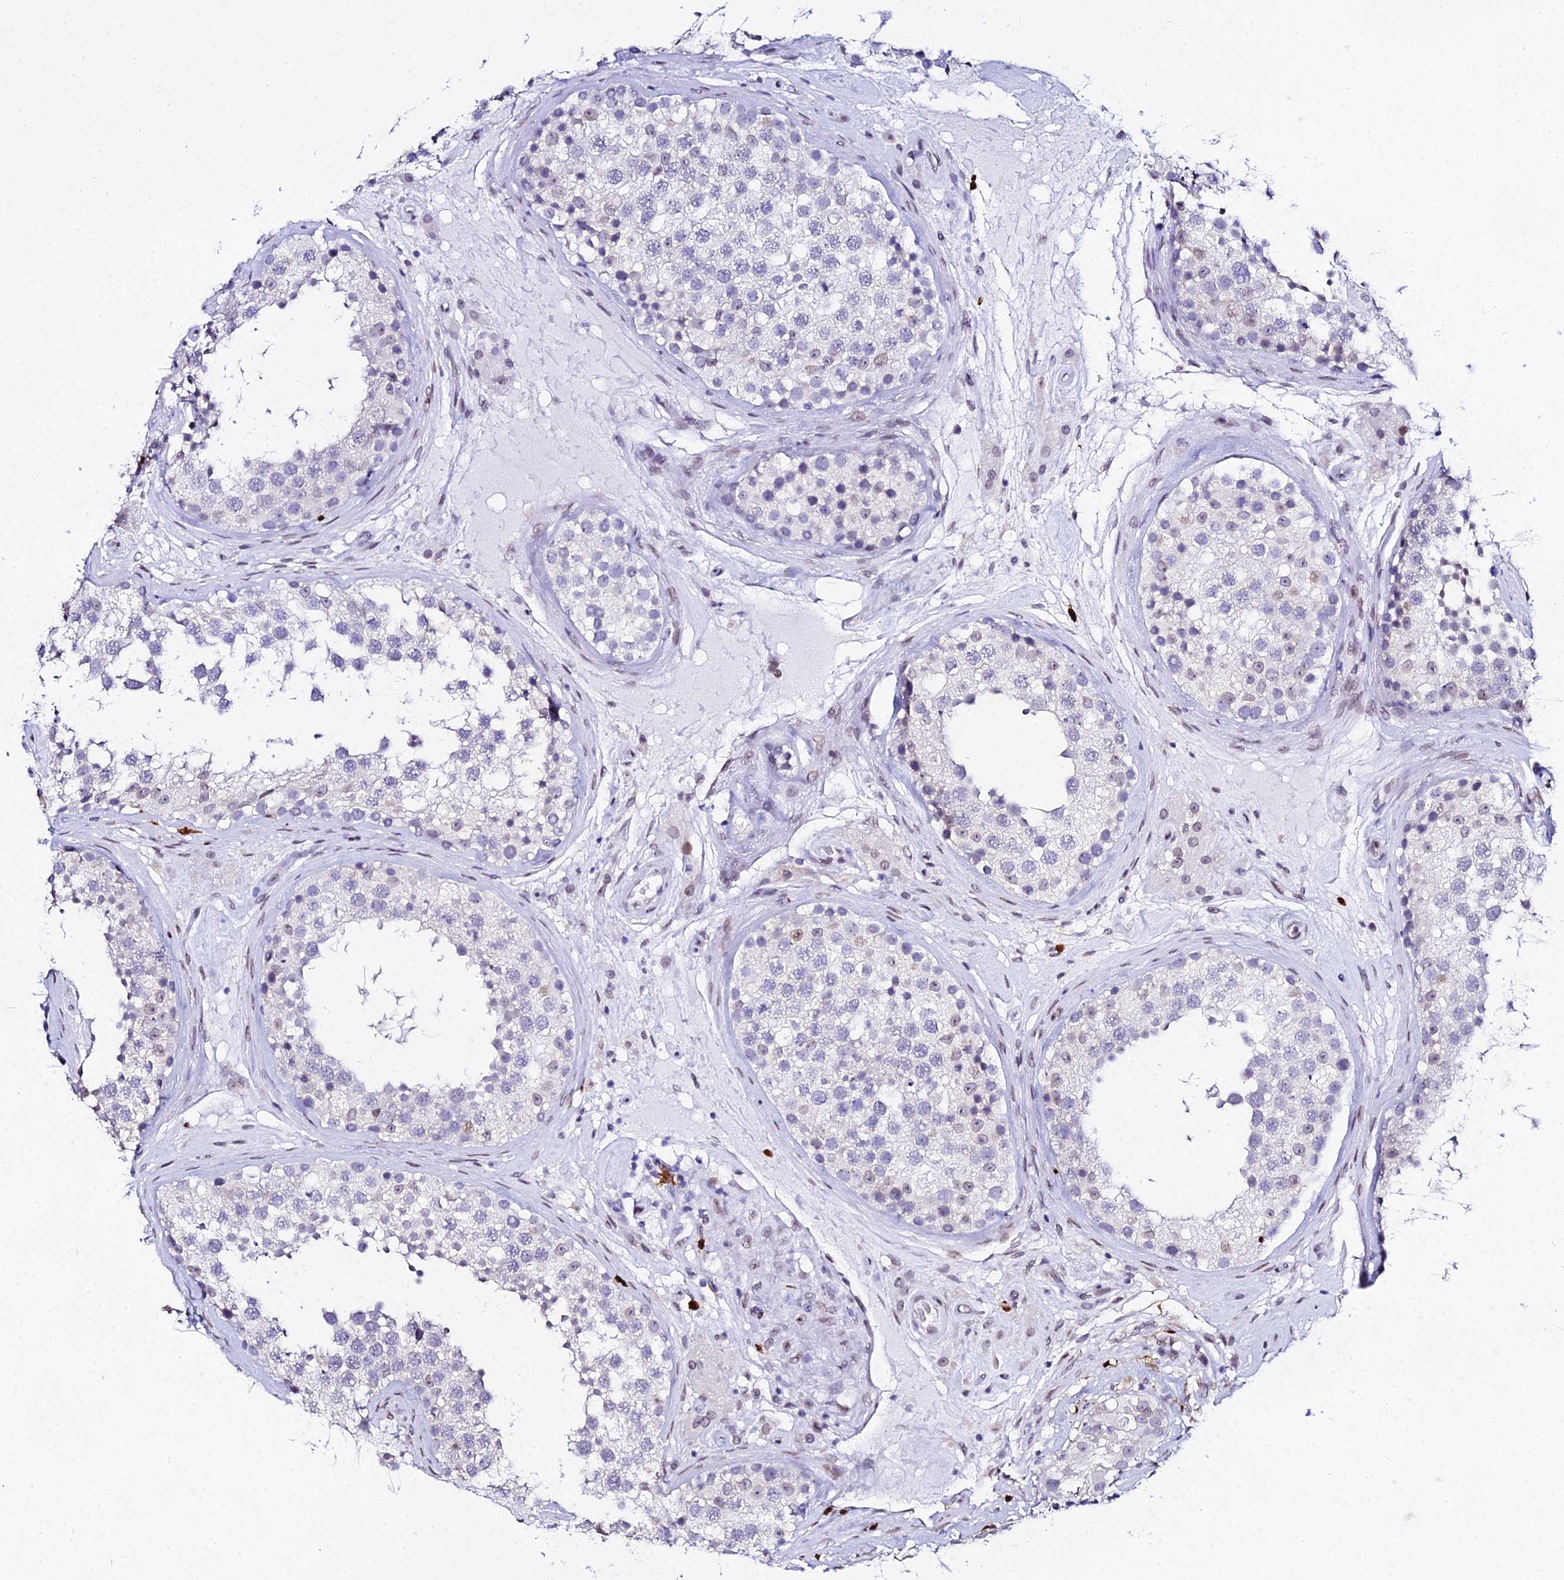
{"staining": {"intensity": "negative", "quantity": "none", "location": "none"}, "tissue": "testis", "cell_type": "Cells in seminiferous ducts", "image_type": "normal", "snomed": [{"axis": "morphology", "description": "Normal tissue, NOS"}, {"axis": "topography", "description": "Testis"}], "caption": "Testis stained for a protein using IHC shows no staining cells in seminiferous ducts.", "gene": "MCM10", "patient": {"sex": "male", "age": 46}}